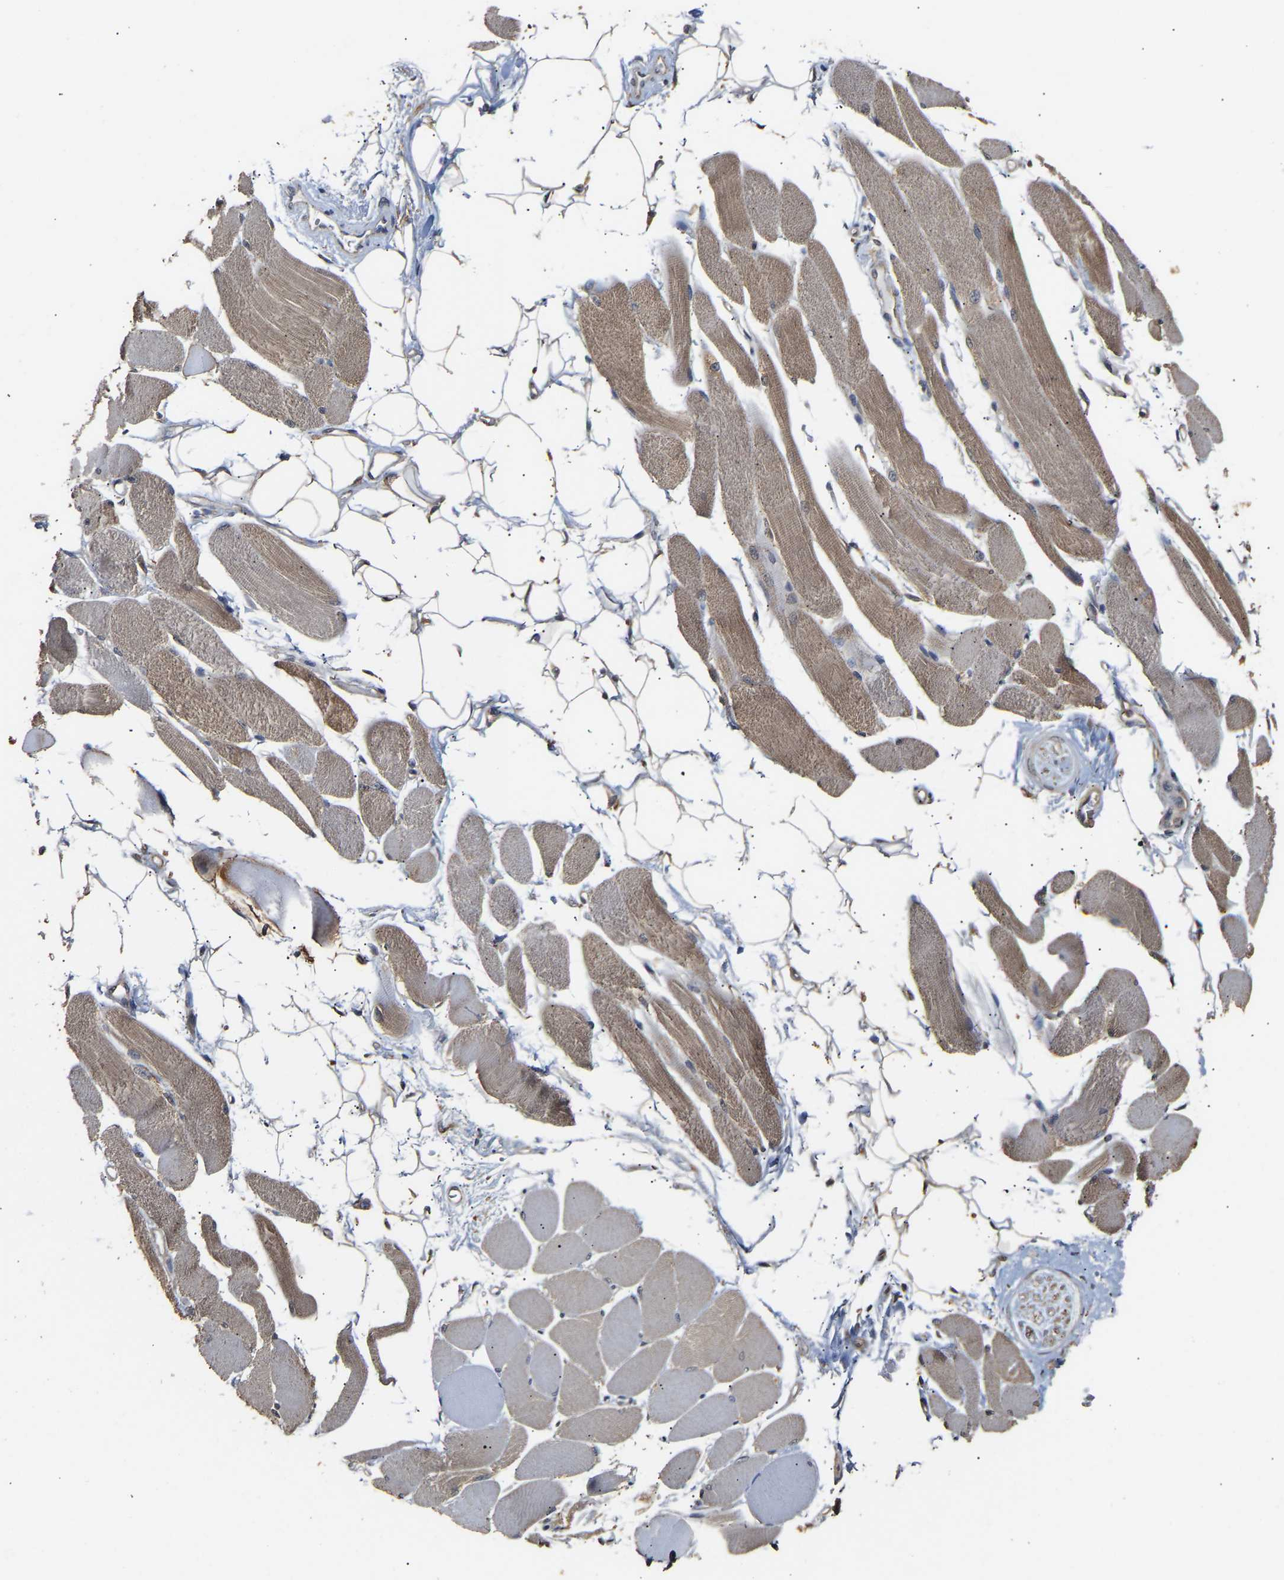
{"staining": {"intensity": "moderate", "quantity": ">75%", "location": "cytoplasmic/membranous"}, "tissue": "skeletal muscle", "cell_type": "Myocytes", "image_type": "normal", "snomed": [{"axis": "morphology", "description": "Normal tissue, NOS"}, {"axis": "topography", "description": "Skeletal muscle"}, {"axis": "topography", "description": "Peripheral nerve tissue"}], "caption": "A medium amount of moderate cytoplasmic/membranous positivity is appreciated in approximately >75% of myocytes in benign skeletal muscle.", "gene": "ZNF26", "patient": {"sex": "female", "age": 84}}